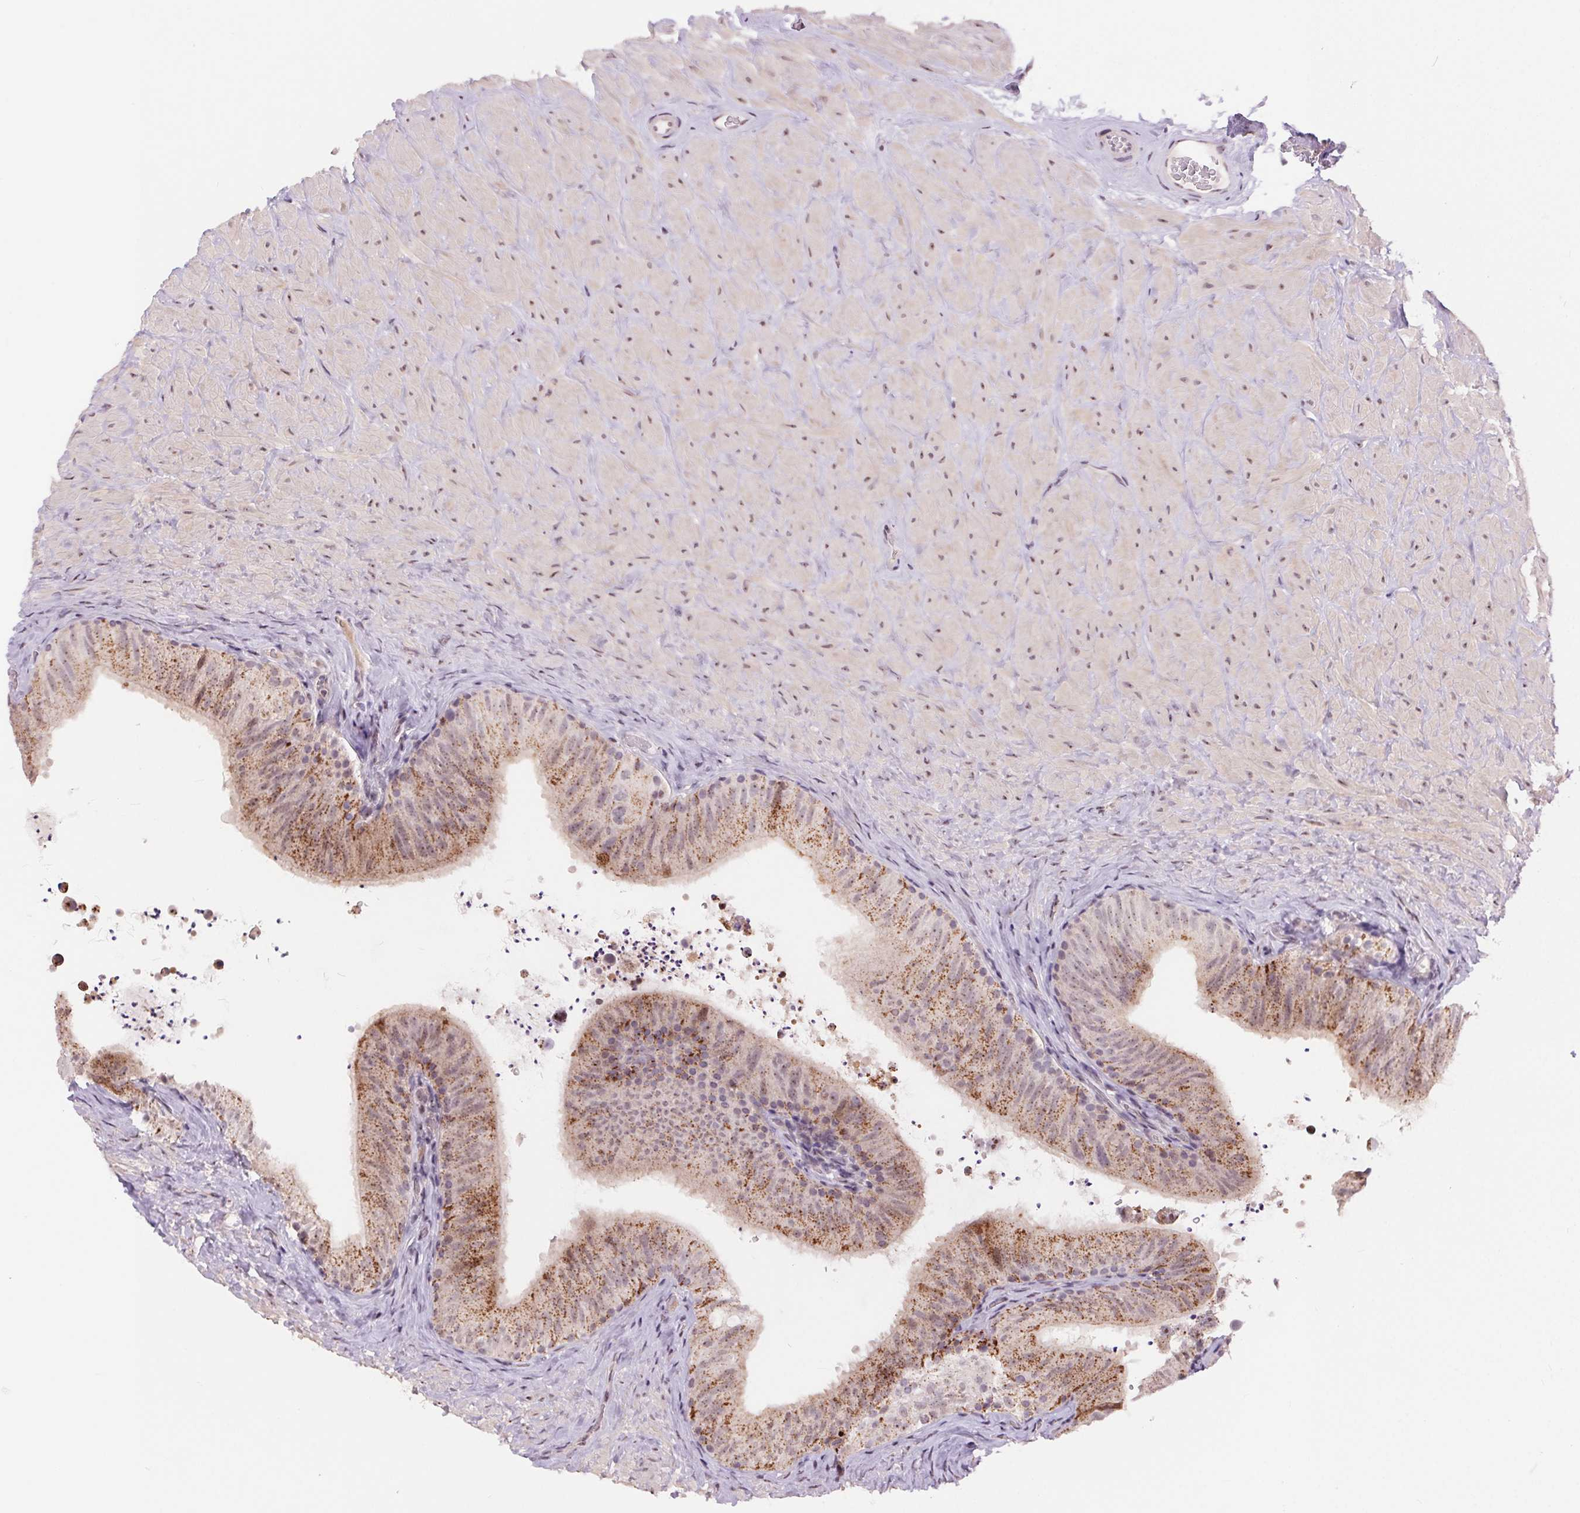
{"staining": {"intensity": "moderate", "quantity": "25%-75%", "location": "cytoplasmic/membranous"}, "tissue": "epididymis", "cell_type": "Glandular cells", "image_type": "normal", "snomed": [{"axis": "morphology", "description": "Normal tissue, NOS"}, {"axis": "topography", "description": "Epididymis, spermatic cord, NOS"}, {"axis": "topography", "description": "Epididymis"}], "caption": "Epididymis stained for a protein (brown) demonstrates moderate cytoplasmic/membranous positive positivity in approximately 25%-75% of glandular cells.", "gene": "CHMP4B", "patient": {"sex": "male", "age": 31}}